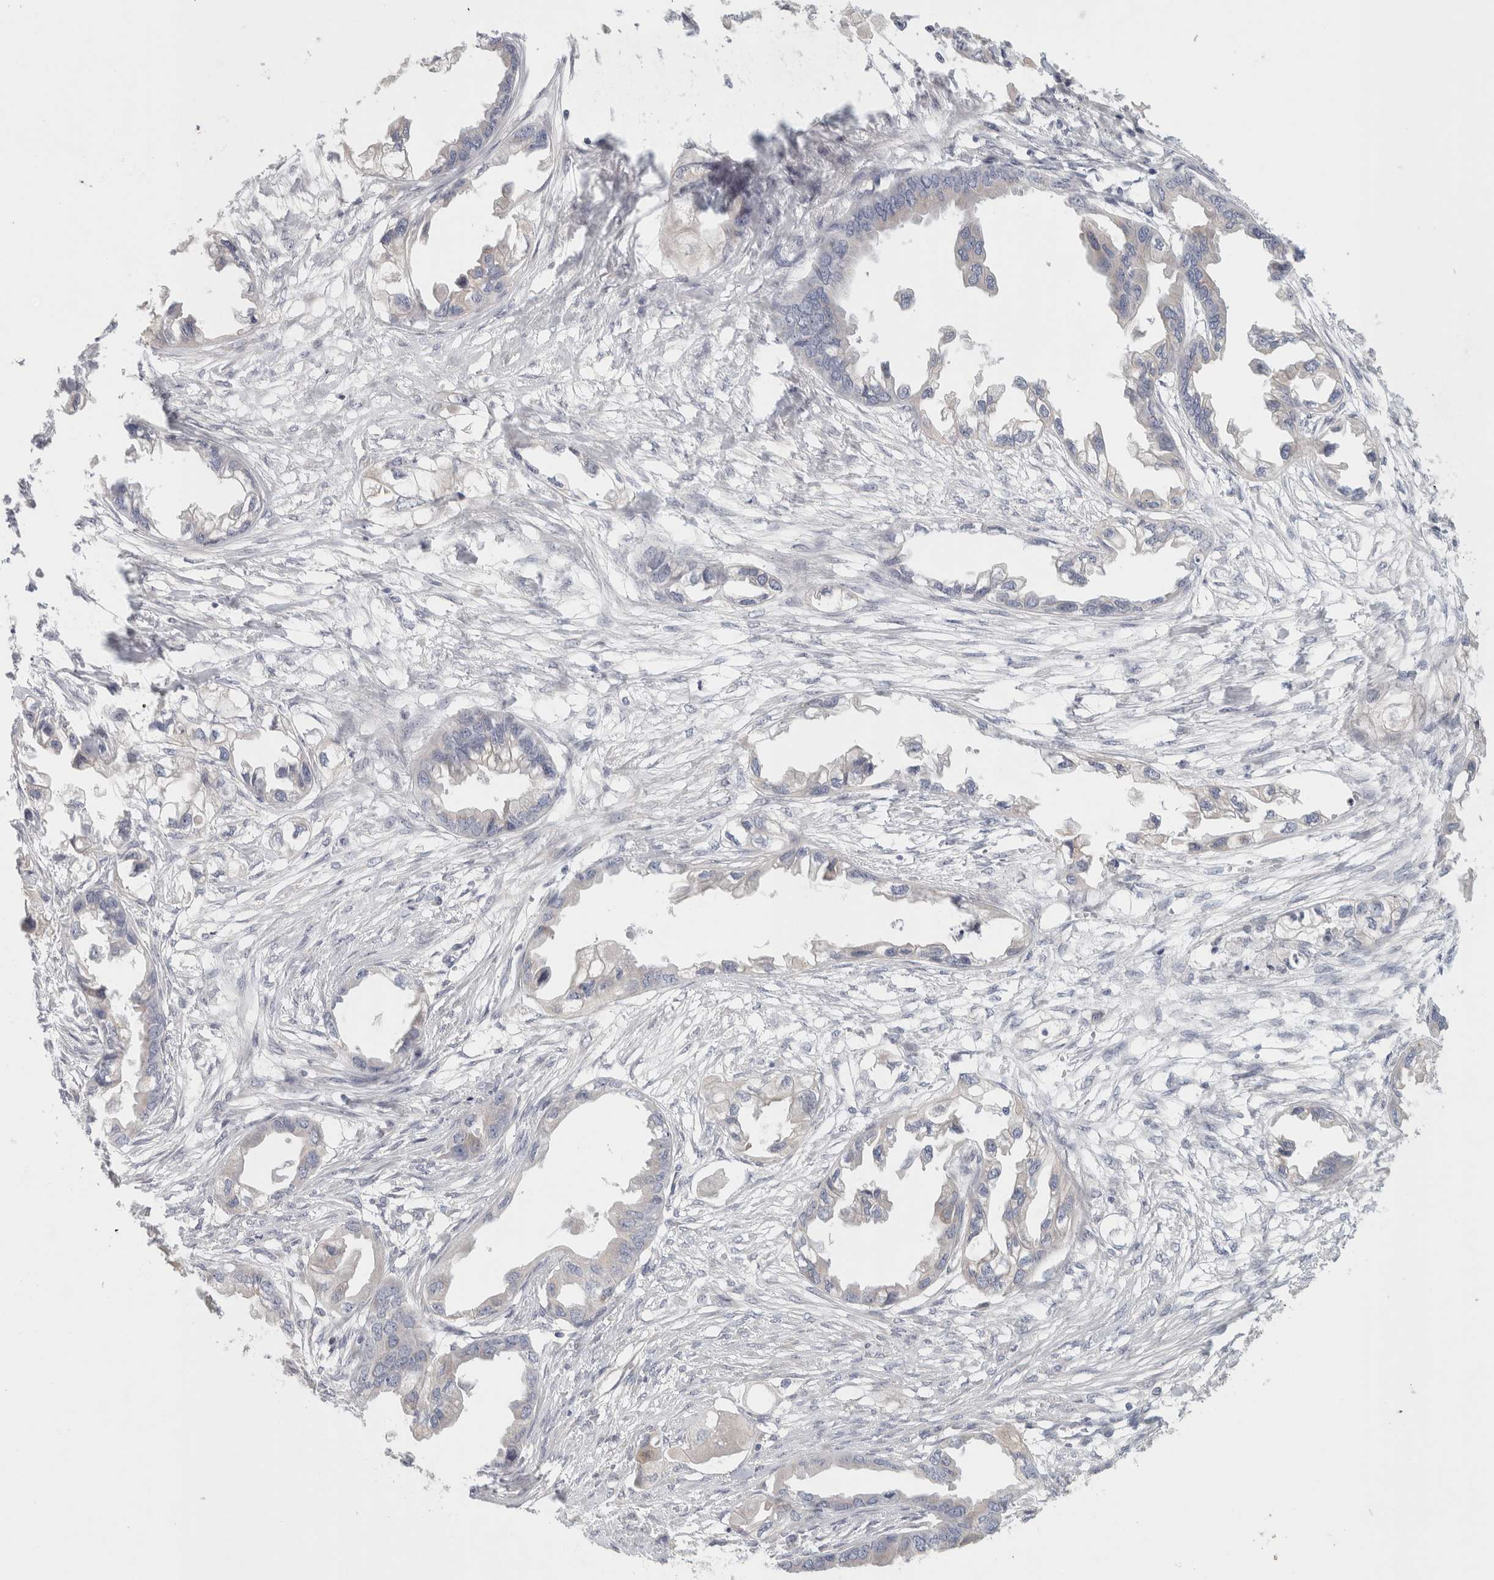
{"staining": {"intensity": "negative", "quantity": "none", "location": "none"}, "tissue": "endometrial cancer", "cell_type": "Tumor cells", "image_type": "cancer", "snomed": [{"axis": "morphology", "description": "Adenocarcinoma, NOS"}, {"axis": "morphology", "description": "Adenocarcinoma, metastatic, NOS"}, {"axis": "topography", "description": "Adipose tissue"}, {"axis": "topography", "description": "Endometrium"}], "caption": "This histopathology image is of endometrial cancer stained with immunohistochemistry (IHC) to label a protein in brown with the nuclei are counter-stained blue. There is no expression in tumor cells.", "gene": "STK31", "patient": {"sex": "female", "age": 67}}